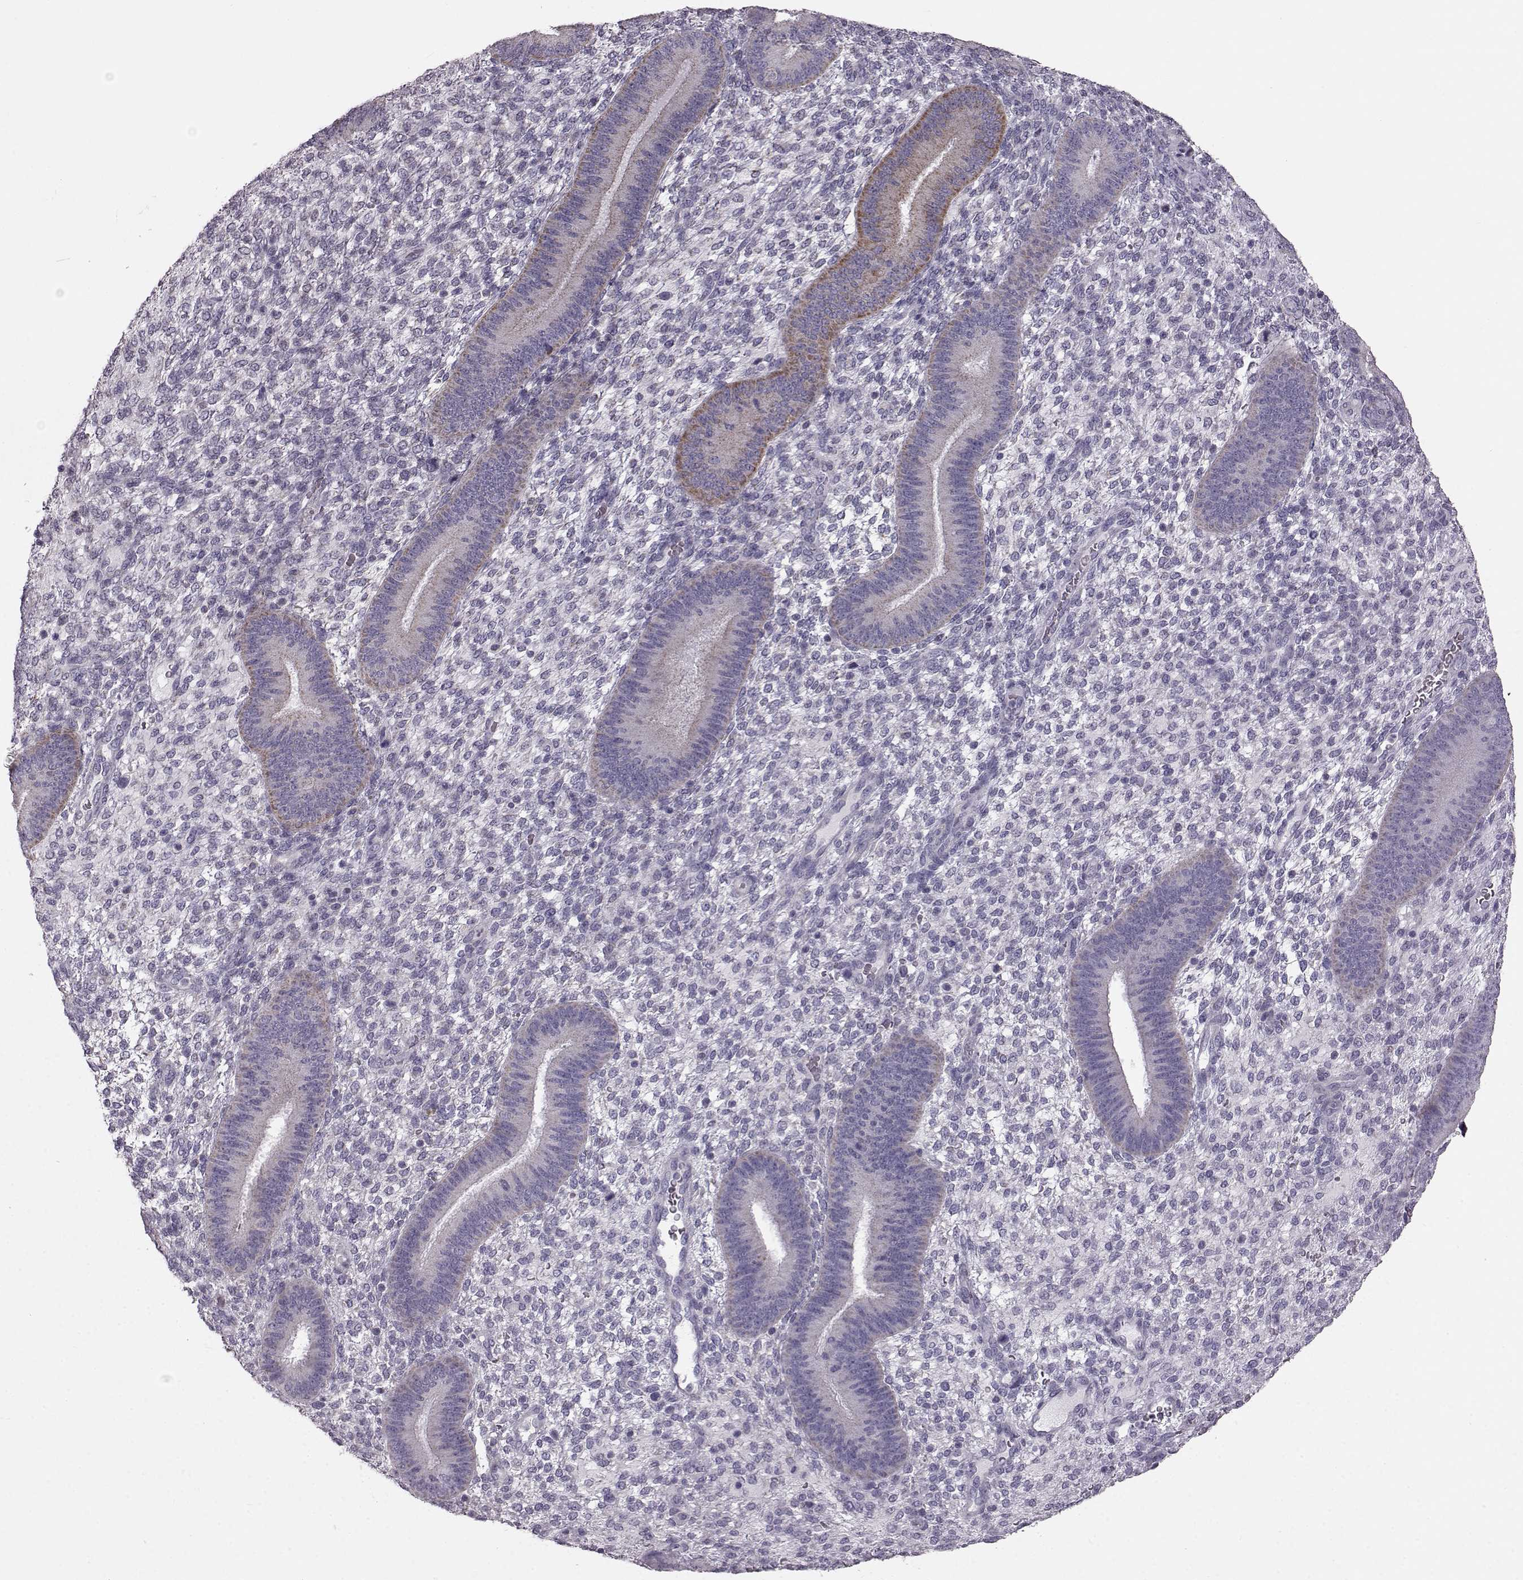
{"staining": {"intensity": "negative", "quantity": "none", "location": "none"}, "tissue": "endometrium", "cell_type": "Cells in endometrial stroma", "image_type": "normal", "snomed": [{"axis": "morphology", "description": "Normal tissue, NOS"}, {"axis": "topography", "description": "Endometrium"}], "caption": "Human endometrium stained for a protein using immunohistochemistry (IHC) demonstrates no positivity in cells in endometrial stroma.", "gene": "ATP5MF", "patient": {"sex": "female", "age": 39}}